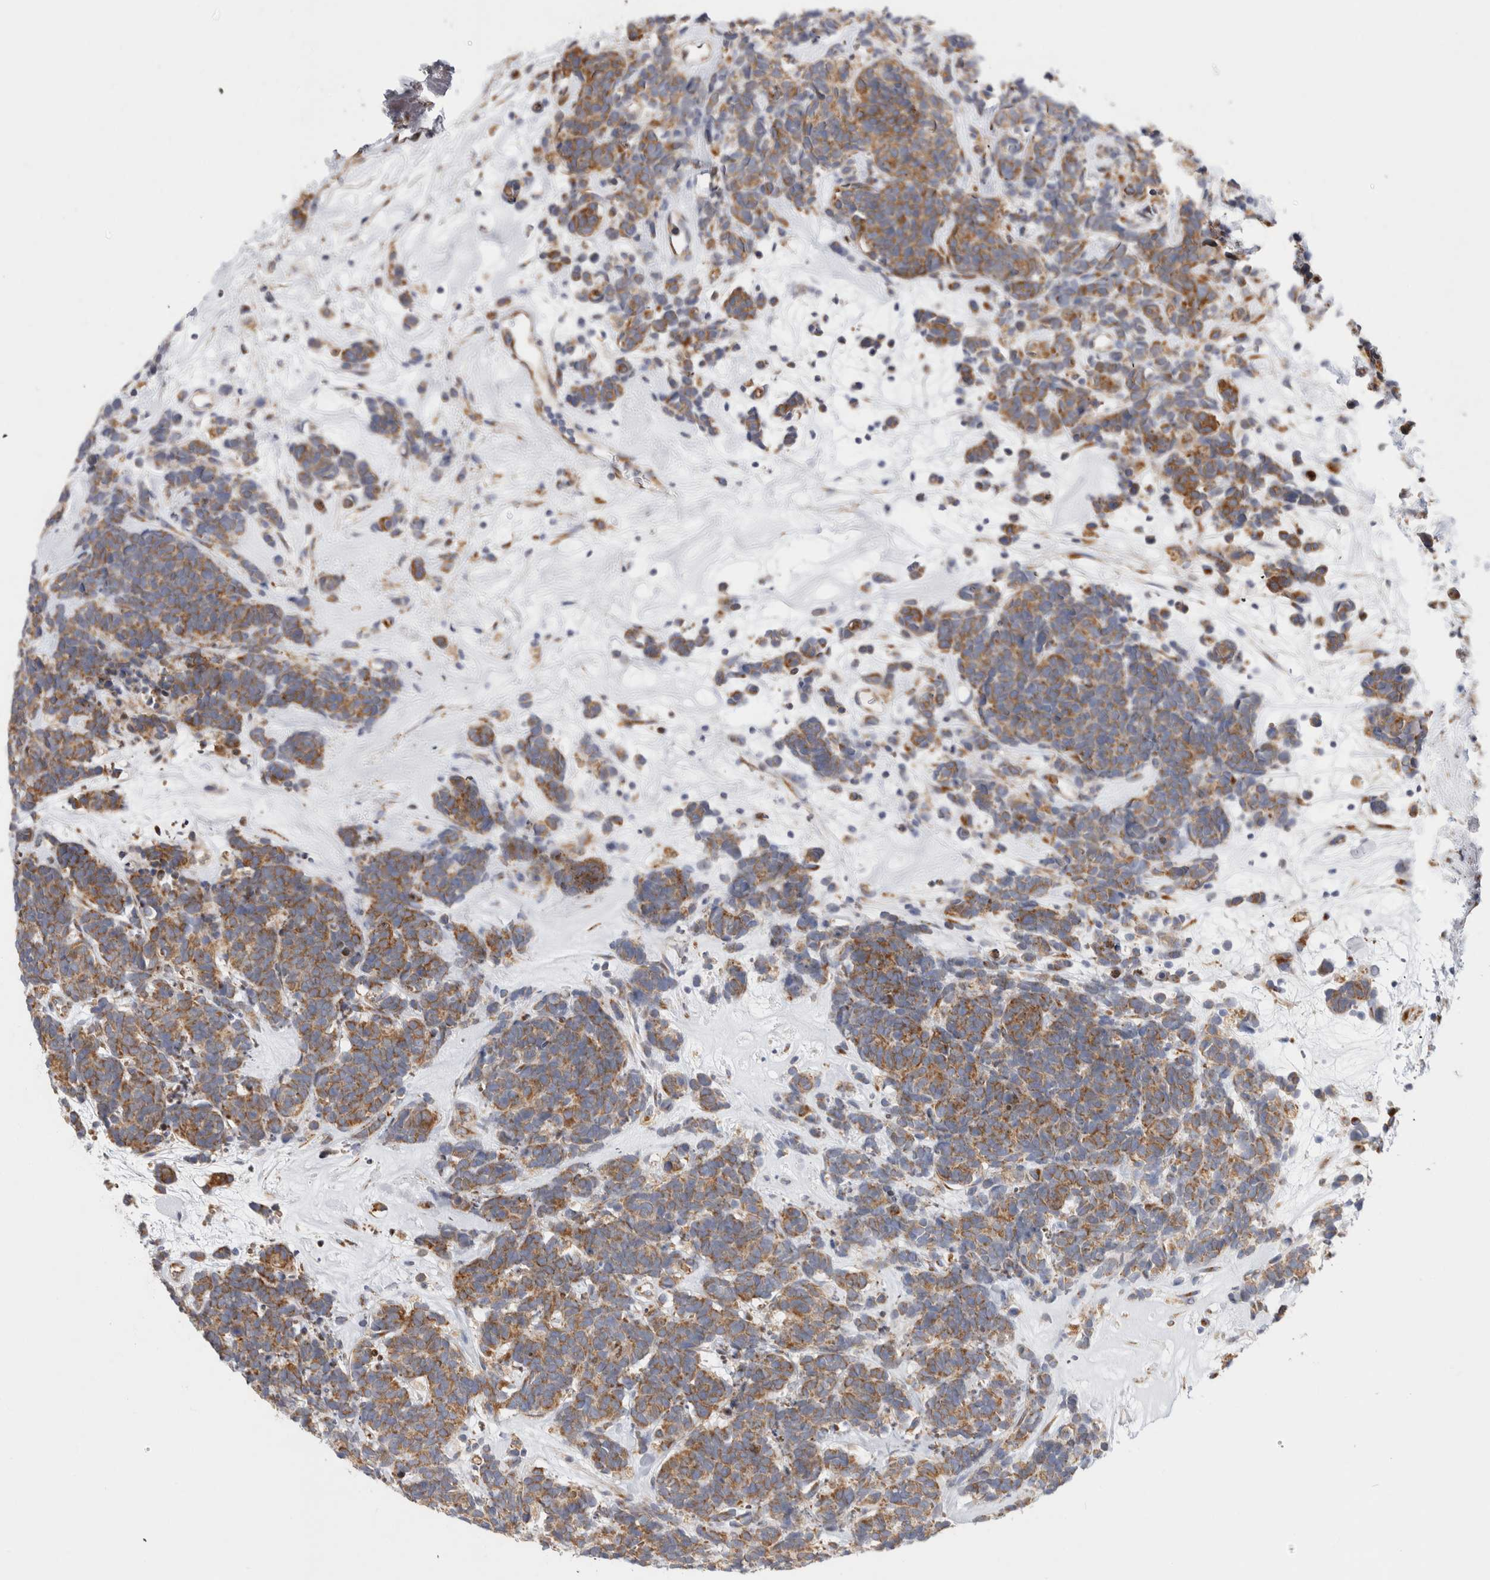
{"staining": {"intensity": "moderate", "quantity": ">75%", "location": "cytoplasmic/membranous"}, "tissue": "carcinoid", "cell_type": "Tumor cells", "image_type": "cancer", "snomed": [{"axis": "morphology", "description": "Carcinoma, NOS"}, {"axis": "morphology", "description": "Carcinoid, malignant, NOS"}, {"axis": "topography", "description": "Urinary bladder"}], "caption": "Moderate cytoplasmic/membranous protein expression is appreciated in about >75% of tumor cells in carcinoid. (Brightfield microscopy of DAB IHC at high magnification).", "gene": "RPN2", "patient": {"sex": "male", "age": 57}}